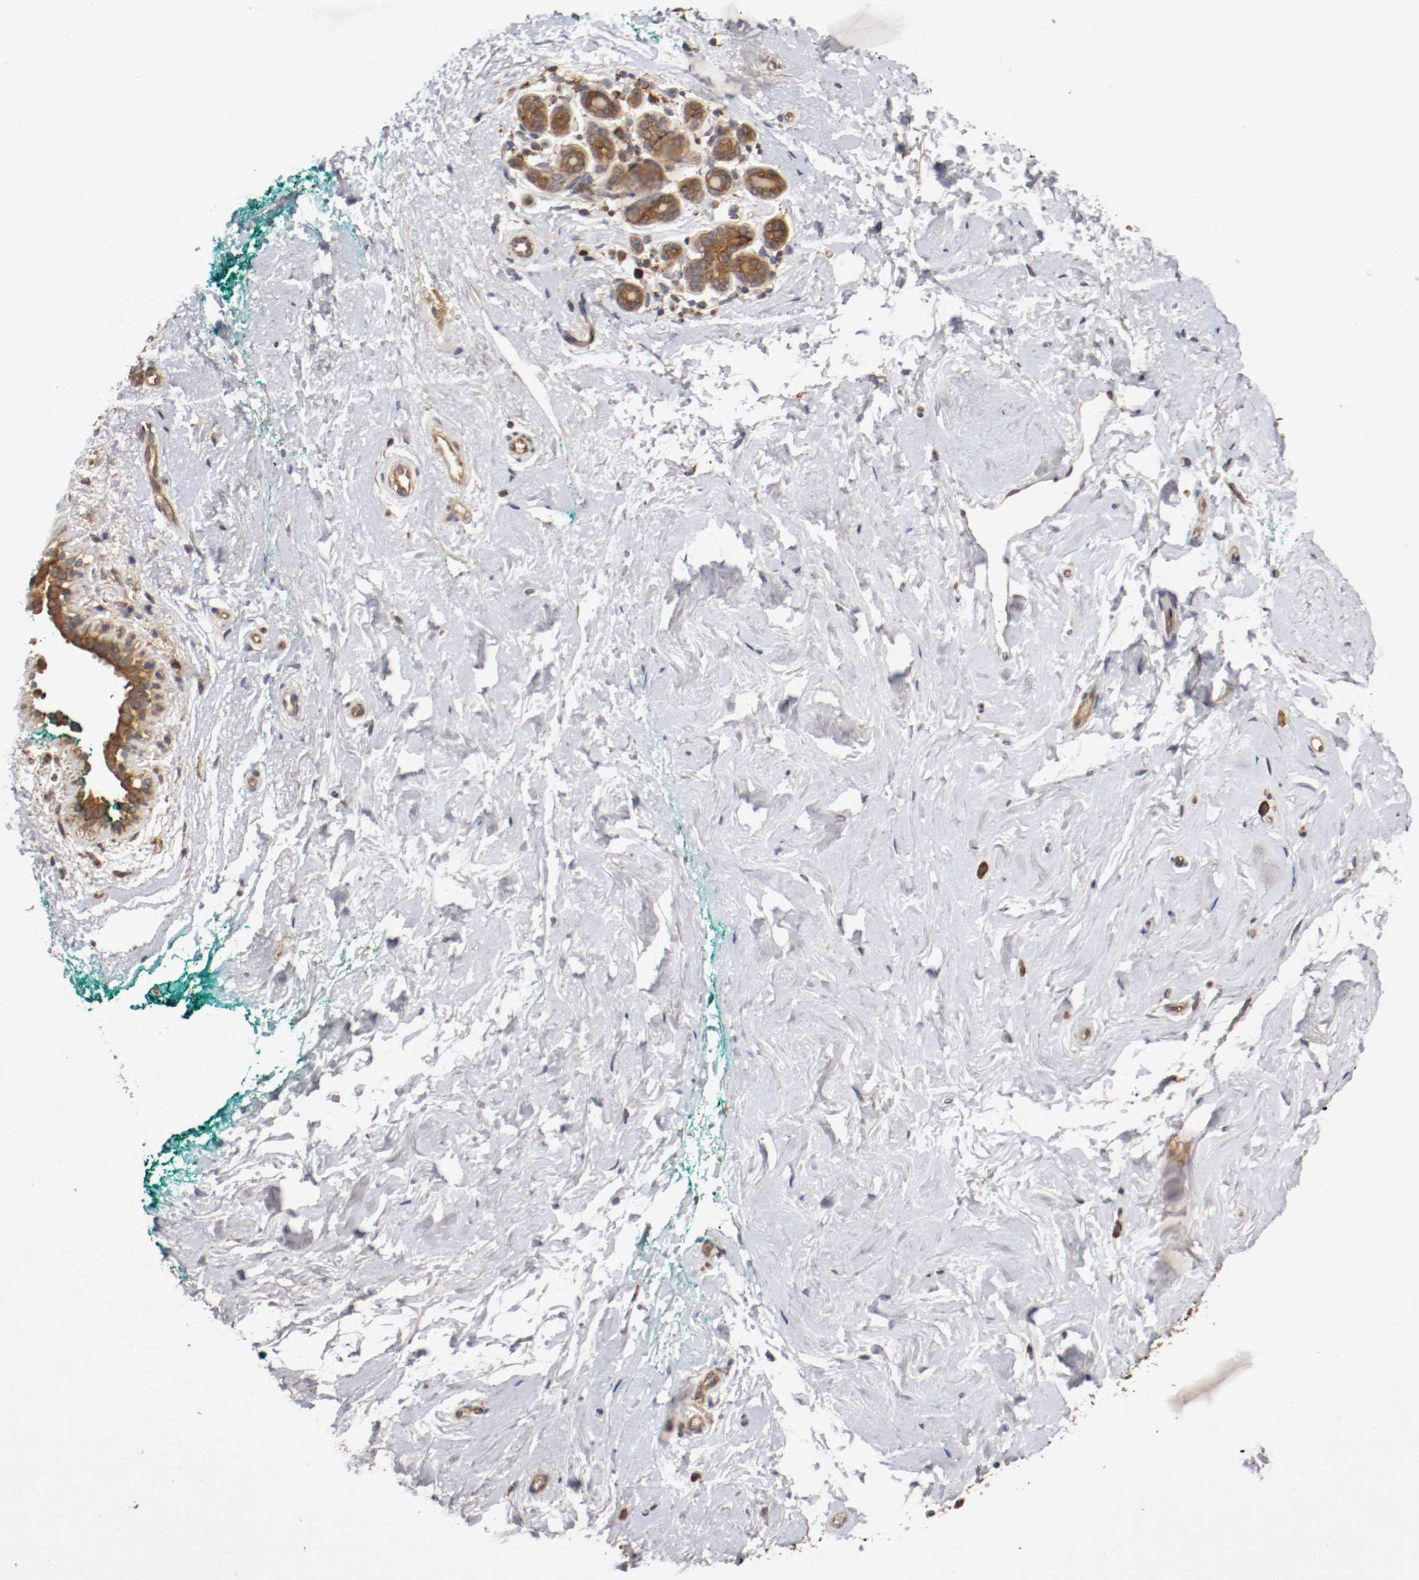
{"staining": {"intensity": "moderate", "quantity": ">75%", "location": "cytoplasmic/membranous"}, "tissue": "breast", "cell_type": "Adipocytes", "image_type": "normal", "snomed": [{"axis": "morphology", "description": "Normal tissue, NOS"}, {"axis": "topography", "description": "Breast"}], "caption": "A photomicrograph of breast stained for a protein displays moderate cytoplasmic/membranous brown staining in adipocytes. (IHC, brightfield microscopy, high magnification).", "gene": "VEZT", "patient": {"sex": "female", "age": 52}}